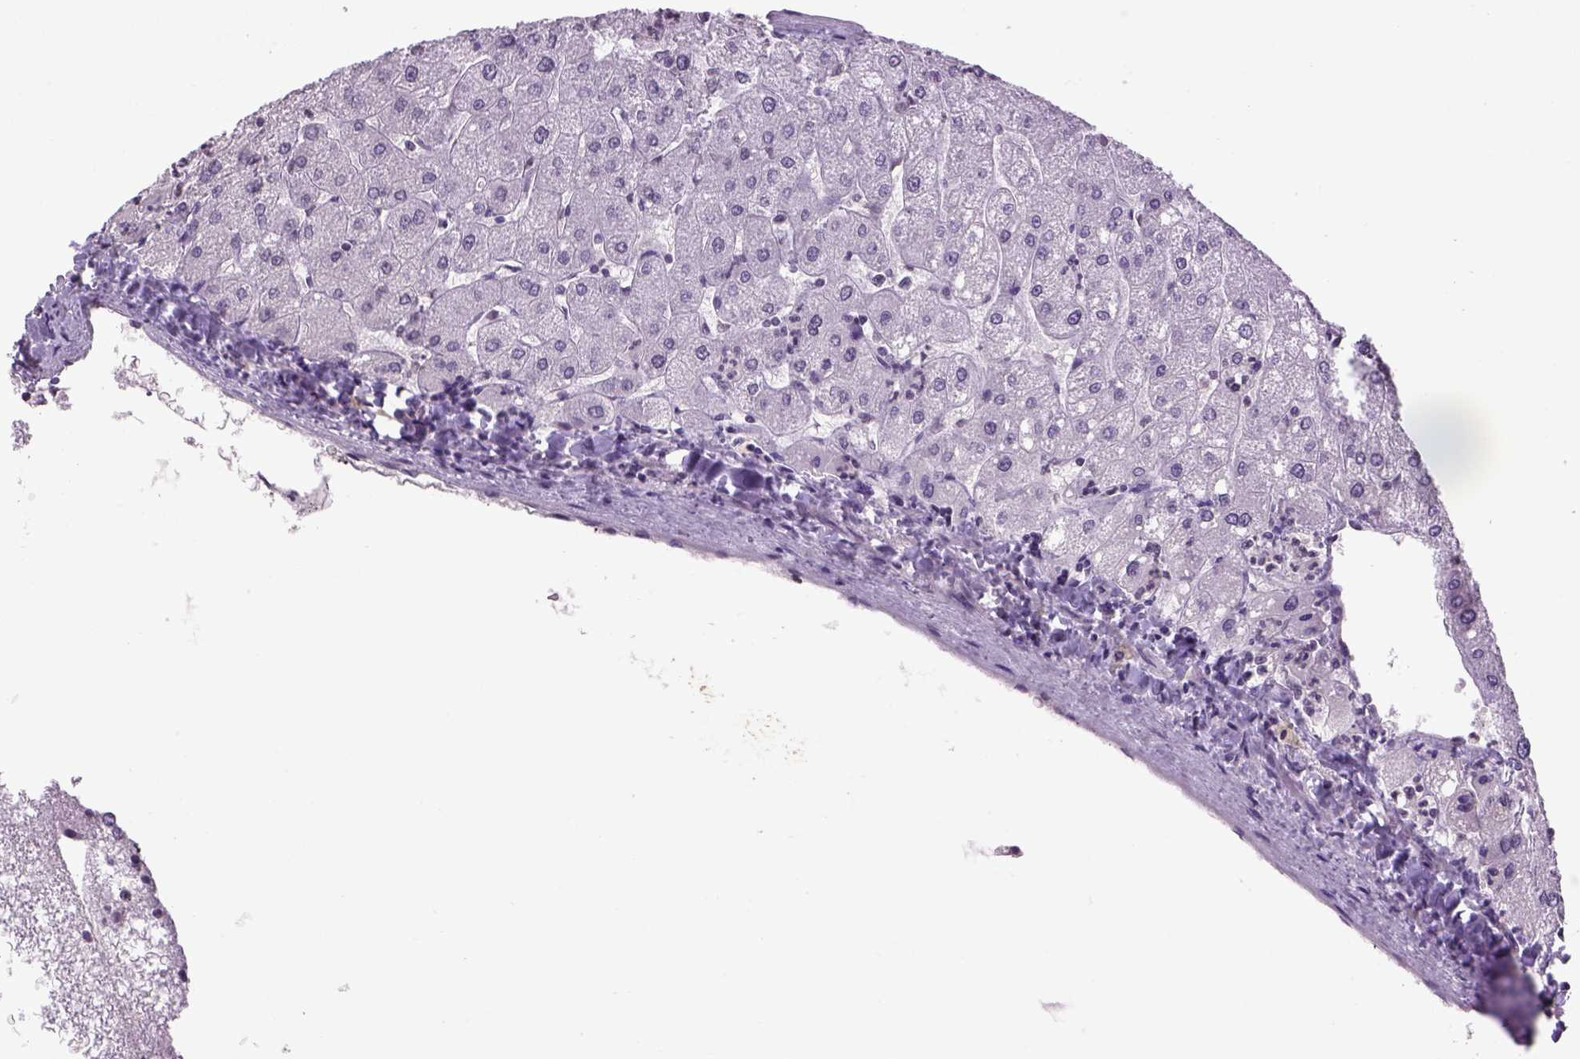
{"staining": {"intensity": "negative", "quantity": "none", "location": "none"}, "tissue": "liver", "cell_type": "Cholangiocytes", "image_type": "normal", "snomed": [{"axis": "morphology", "description": "Normal tissue, NOS"}, {"axis": "topography", "description": "Liver"}], "caption": "High power microscopy micrograph of an immunohistochemistry micrograph of benign liver, revealing no significant staining in cholangiocytes.", "gene": "PRRT1", "patient": {"sex": "male", "age": 67}}